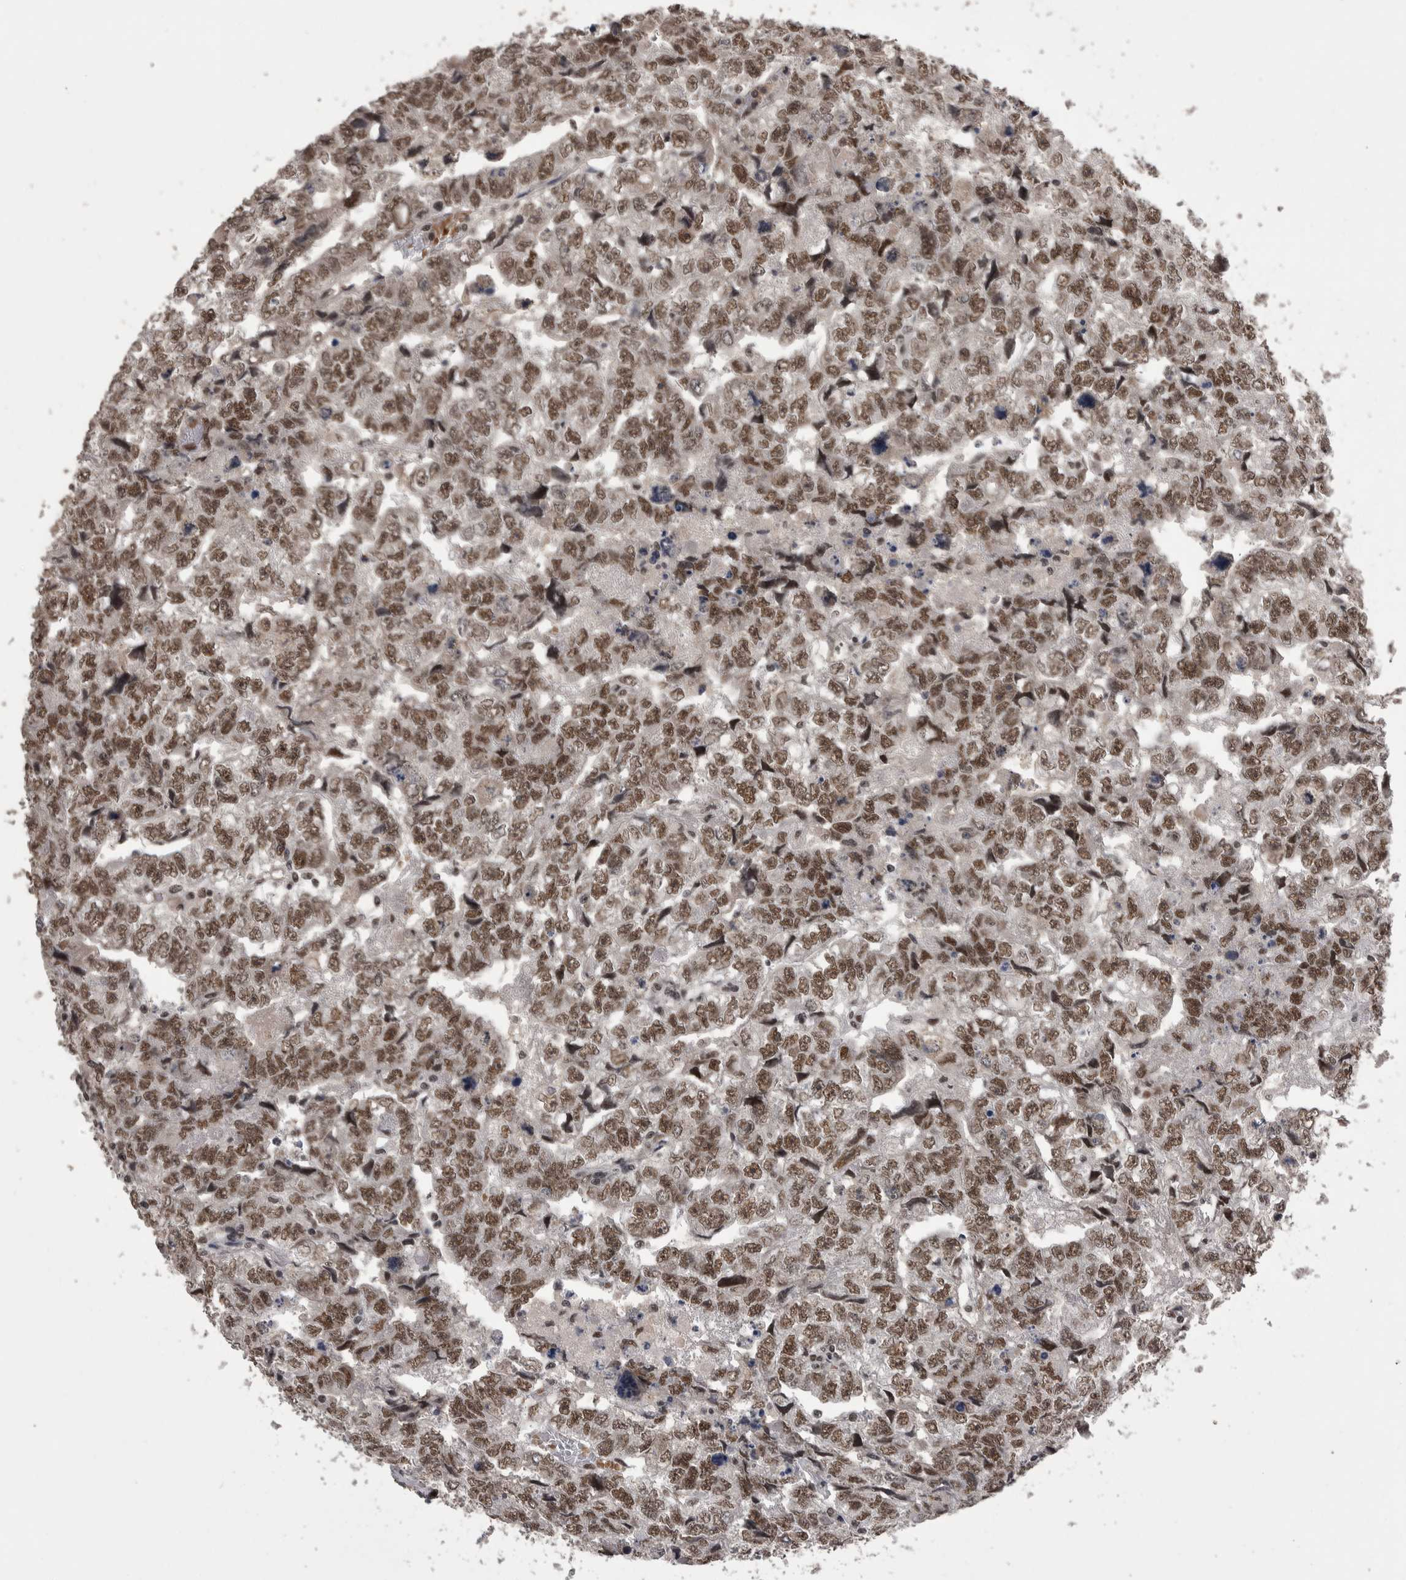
{"staining": {"intensity": "moderate", "quantity": ">75%", "location": "nuclear"}, "tissue": "testis cancer", "cell_type": "Tumor cells", "image_type": "cancer", "snomed": [{"axis": "morphology", "description": "Carcinoma, Embryonal, NOS"}, {"axis": "topography", "description": "Testis"}], "caption": "Approximately >75% of tumor cells in testis cancer display moderate nuclear protein positivity as visualized by brown immunohistochemical staining.", "gene": "DMTF1", "patient": {"sex": "male", "age": 36}}